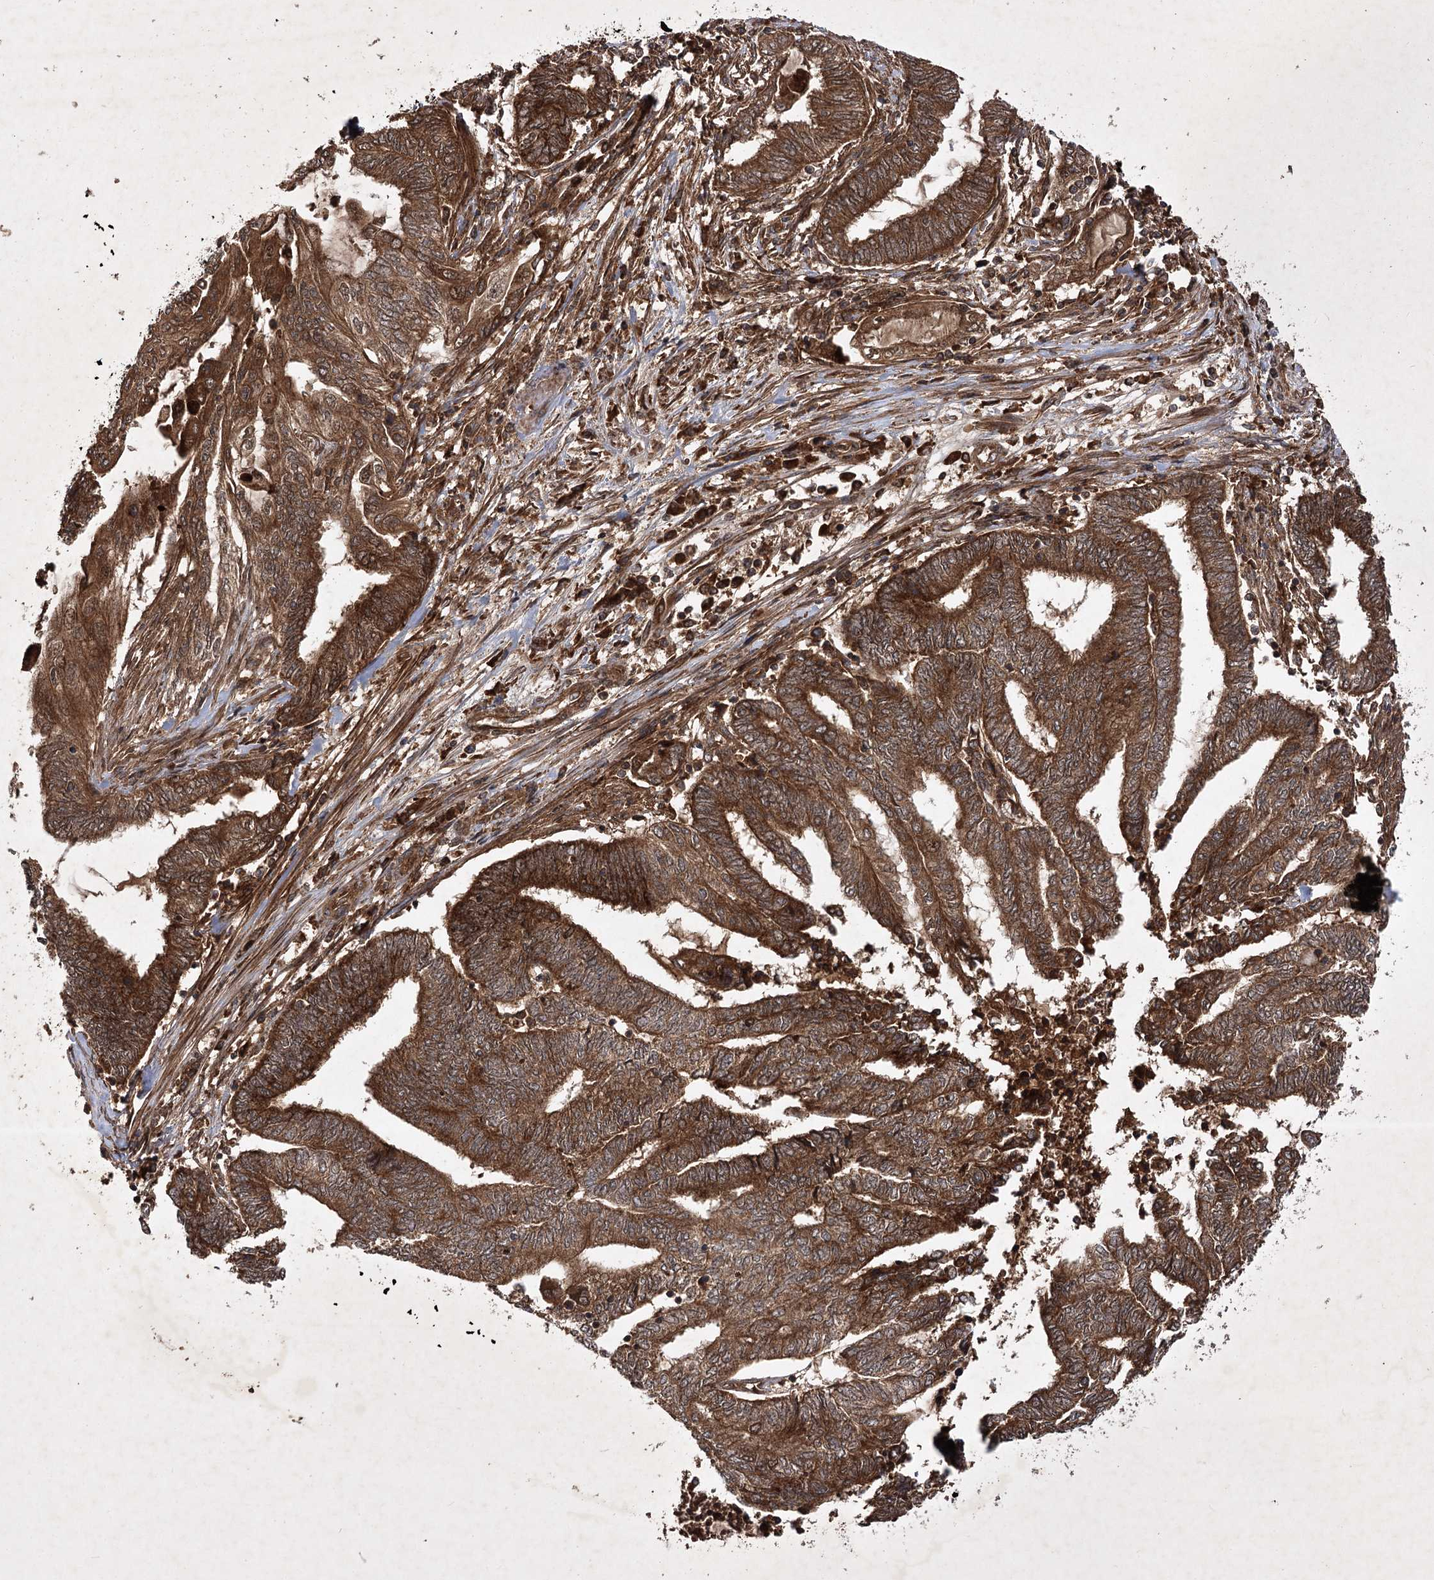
{"staining": {"intensity": "strong", "quantity": ">75%", "location": "cytoplasmic/membranous"}, "tissue": "endometrial cancer", "cell_type": "Tumor cells", "image_type": "cancer", "snomed": [{"axis": "morphology", "description": "Adenocarcinoma, NOS"}, {"axis": "topography", "description": "Uterus"}, {"axis": "topography", "description": "Endometrium"}], "caption": "Endometrial adenocarcinoma stained for a protein reveals strong cytoplasmic/membranous positivity in tumor cells.", "gene": "DNAJC13", "patient": {"sex": "female", "age": 70}}